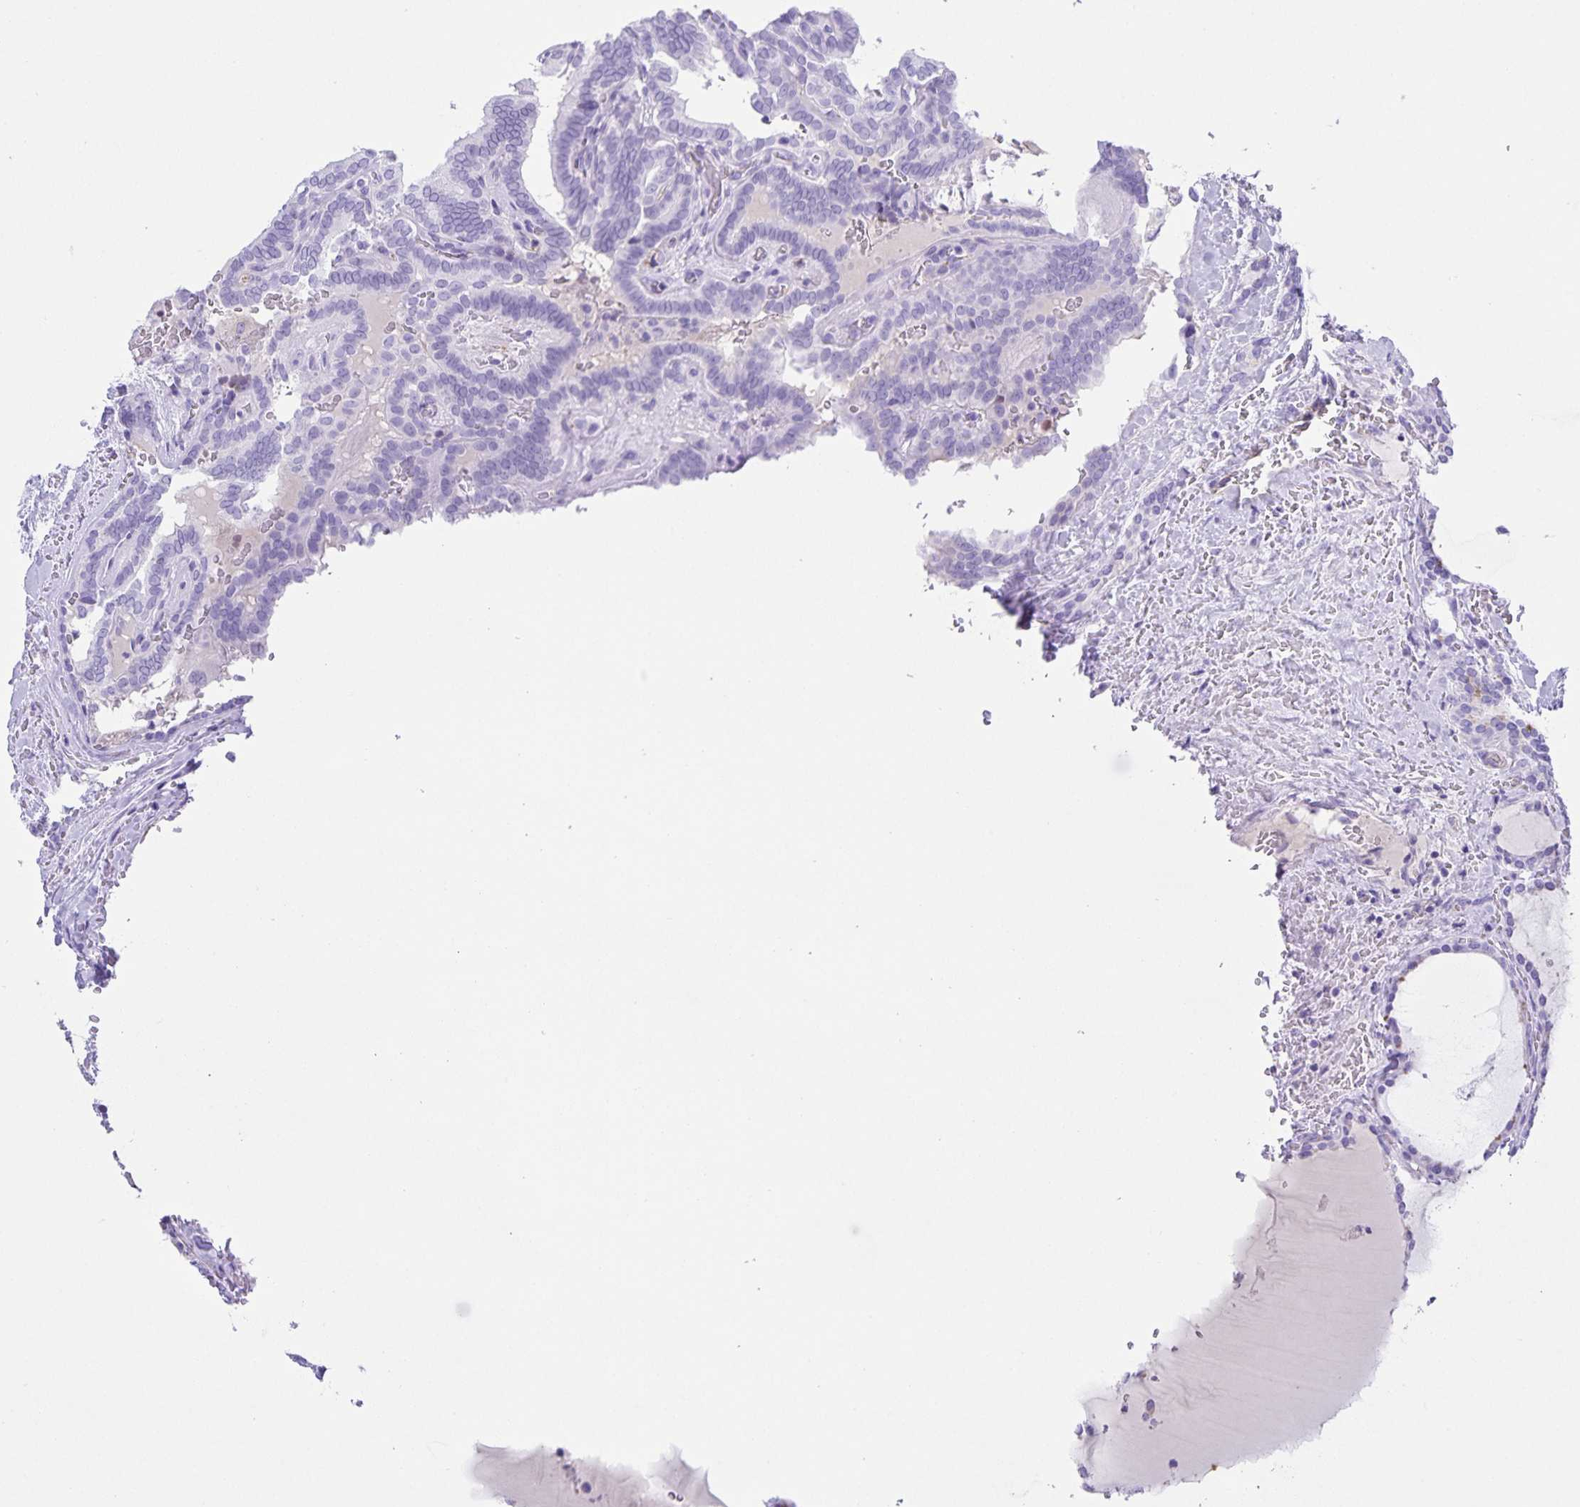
{"staining": {"intensity": "negative", "quantity": "none", "location": "none"}, "tissue": "thyroid cancer", "cell_type": "Tumor cells", "image_type": "cancer", "snomed": [{"axis": "morphology", "description": "Papillary adenocarcinoma, NOS"}, {"axis": "topography", "description": "Thyroid gland"}], "caption": "High power microscopy image of an IHC micrograph of thyroid cancer, revealing no significant staining in tumor cells. (Immunohistochemistry, brightfield microscopy, high magnification).", "gene": "UBQLN3", "patient": {"sex": "female", "age": 21}}